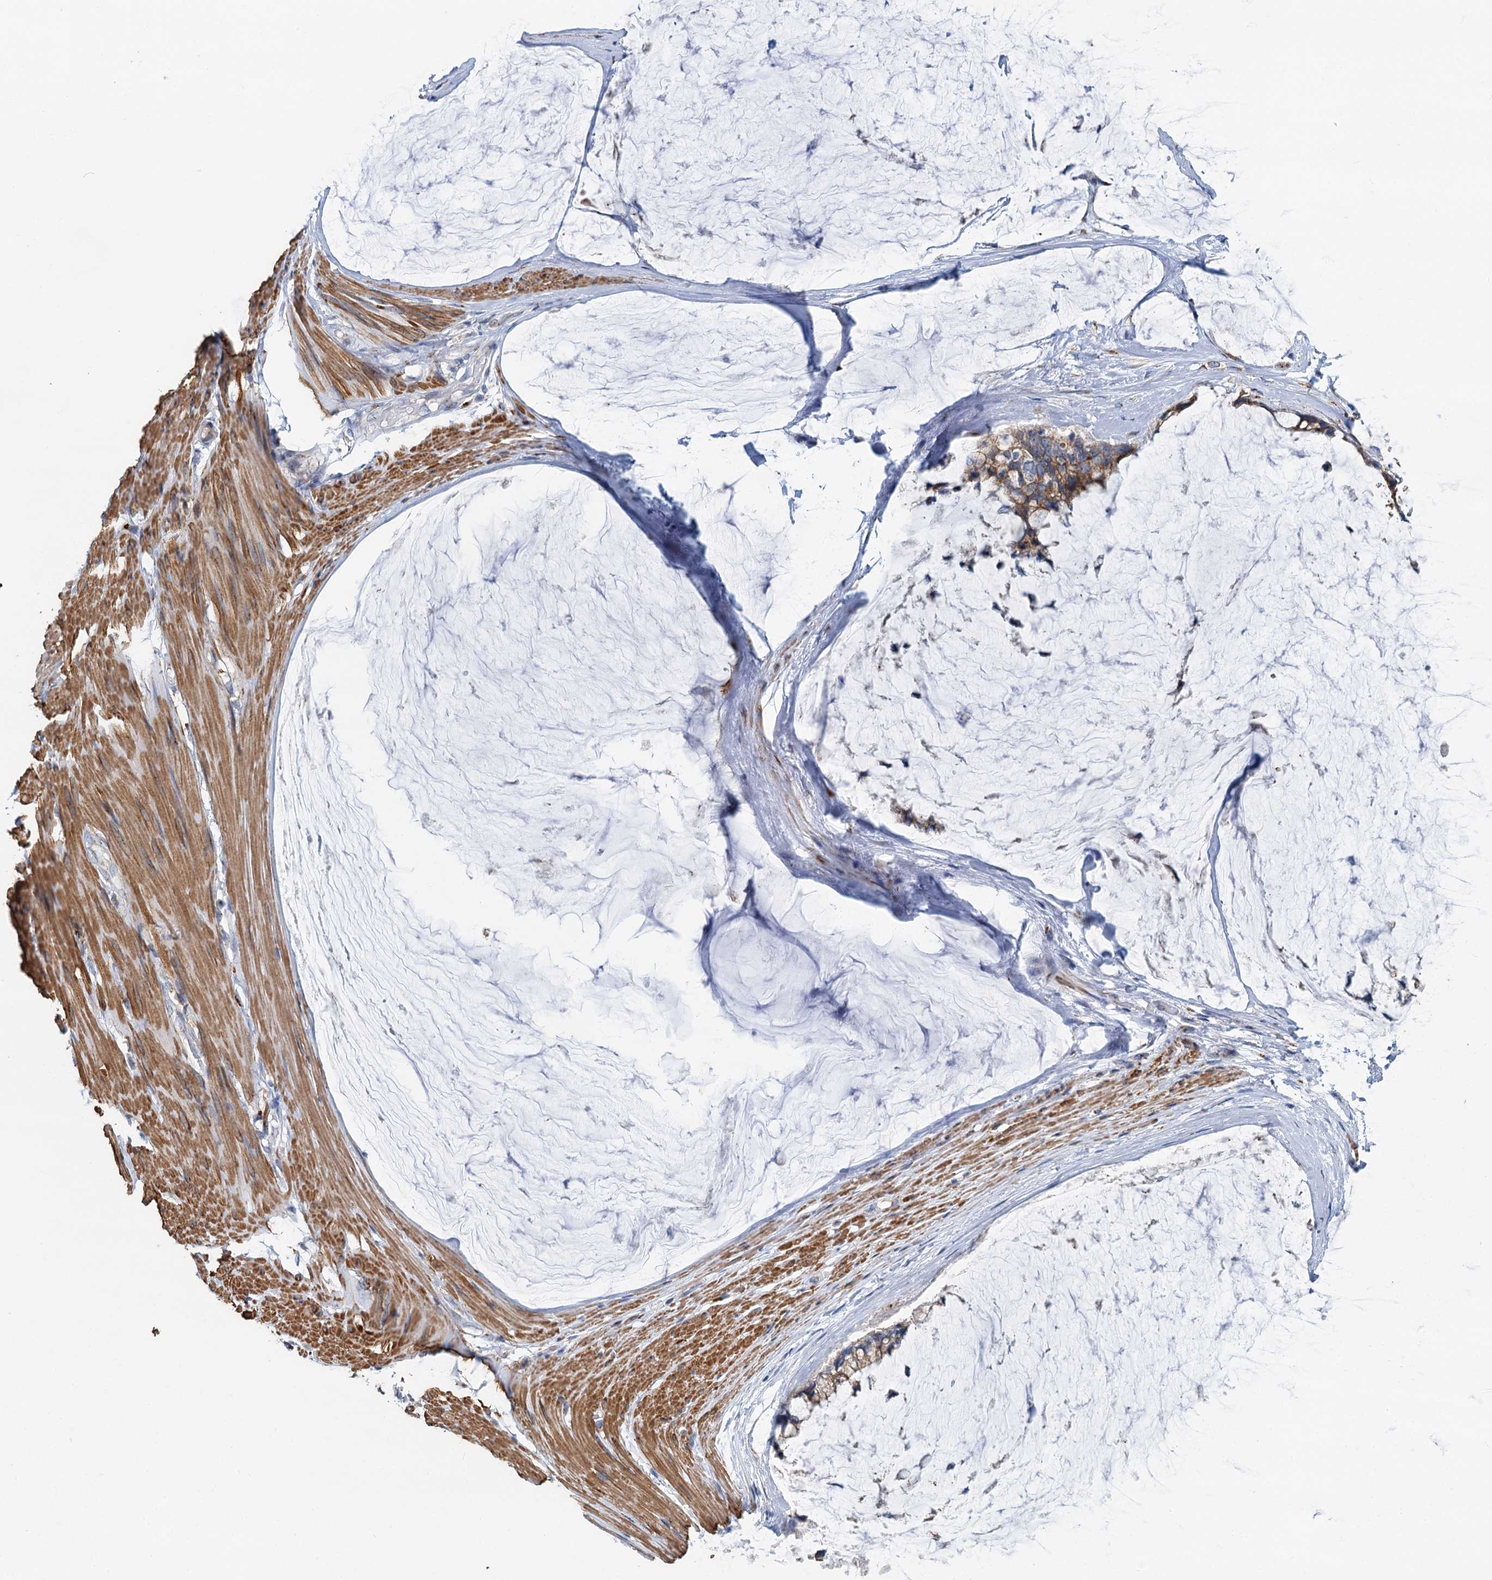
{"staining": {"intensity": "moderate", "quantity": ">75%", "location": "cytoplasmic/membranous"}, "tissue": "ovarian cancer", "cell_type": "Tumor cells", "image_type": "cancer", "snomed": [{"axis": "morphology", "description": "Cystadenocarcinoma, mucinous, NOS"}, {"axis": "topography", "description": "Ovary"}], "caption": "IHC (DAB (3,3'-diaminobenzidine)) staining of human mucinous cystadenocarcinoma (ovarian) demonstrates moderate cytoplasmic/membranous protein expression in approximately >75% of tumor cells.", "gene": "BET1L", "patient": {"sex": "female", "age": 39}}